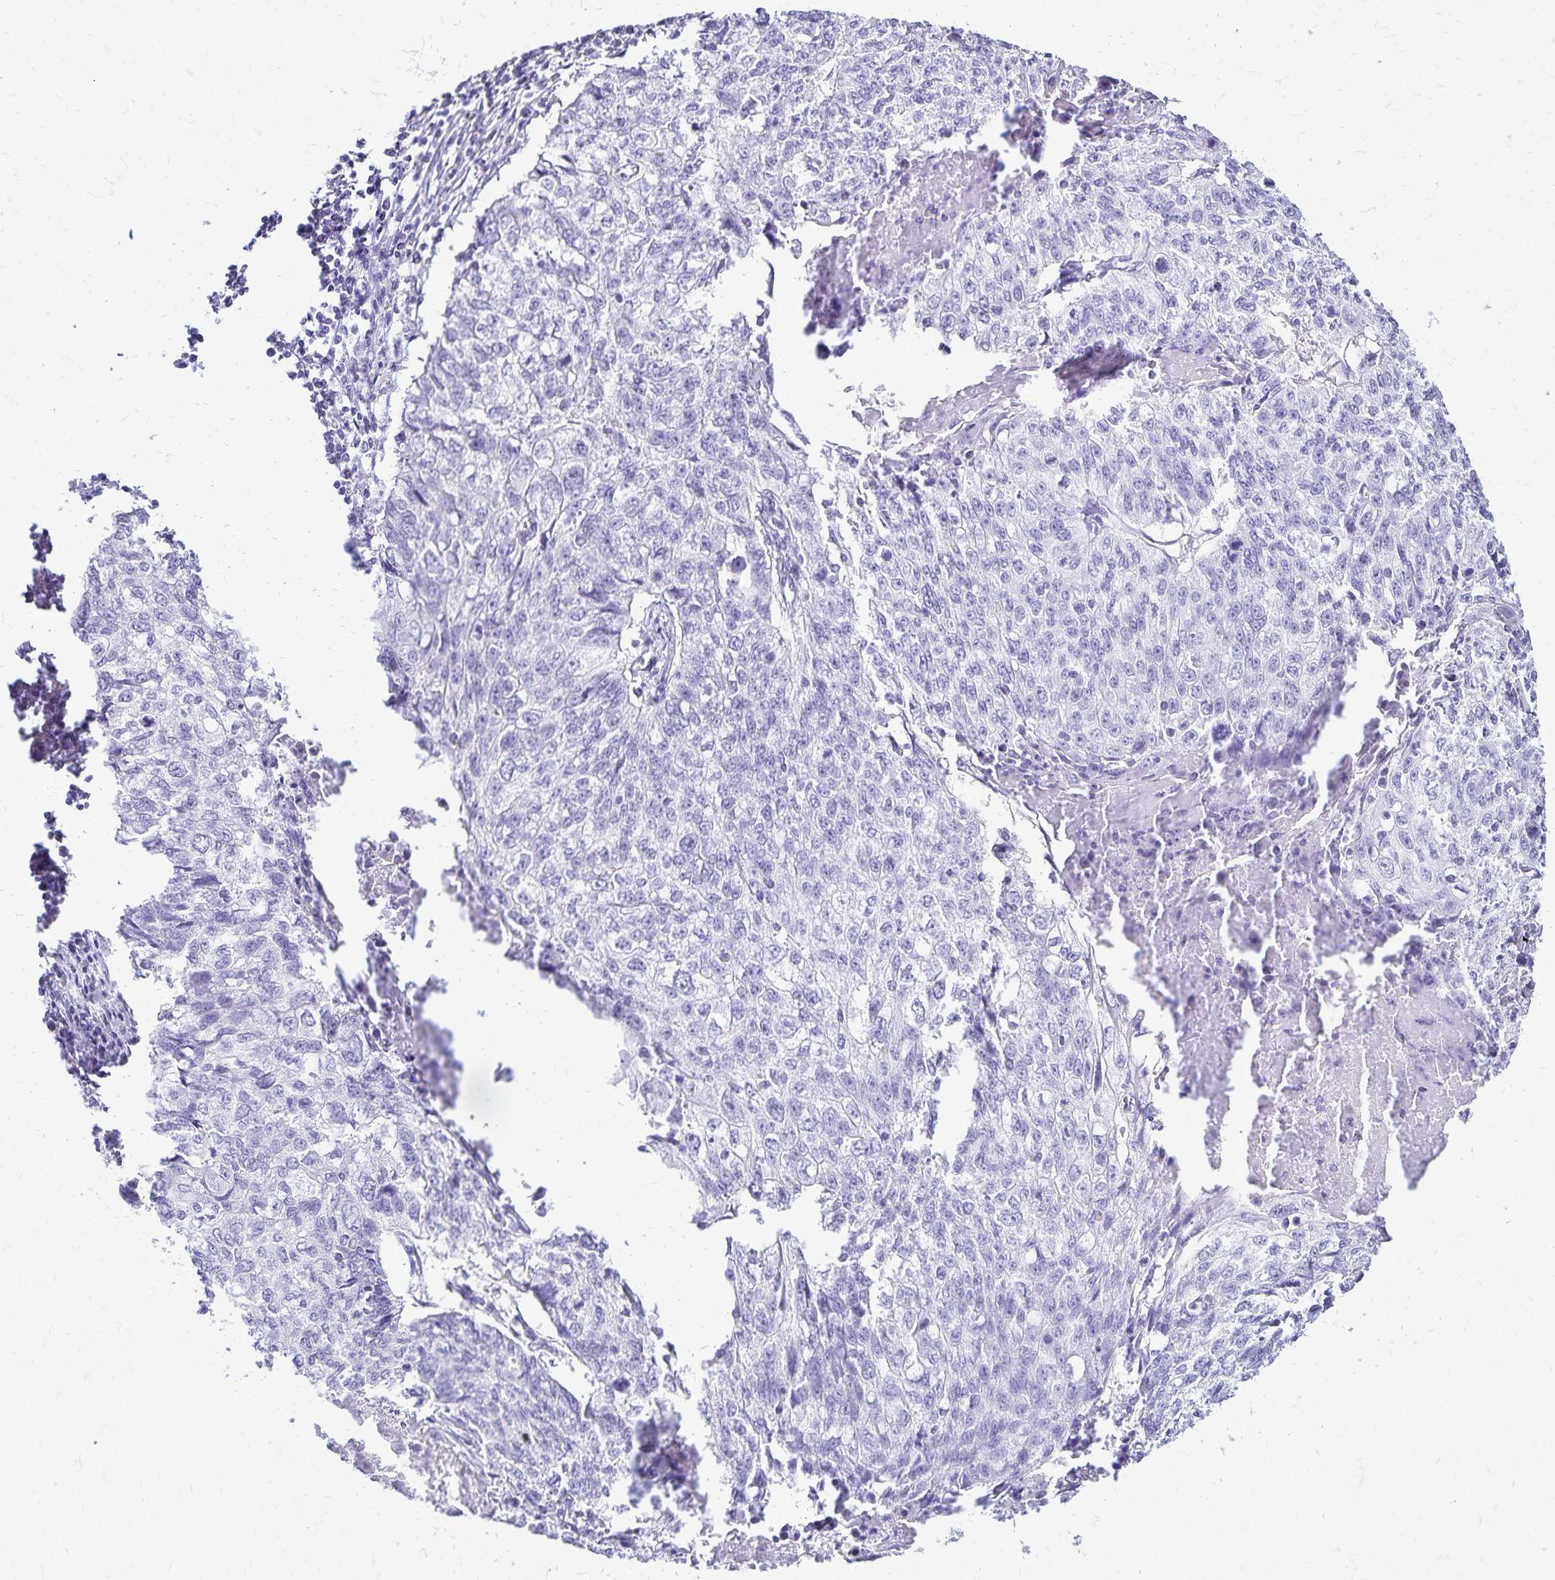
{"staining": {"intensity": "negative", "quantity": "none", "location": "none"}, "tissue": "lung cancer", "cell_type": "Tumor cells", "image_type": "cancer", "snomed": [{"axis": "morphology", "description": "Normal morphology"}, {"axis": "morphology", "description": "Aneuploidy"}, {"axis": "morphology", "description": "Squamous cell carcinoma, NOS"}, {"axis": "topography", "description": "Lymph node"}, {"axis": "topography", "description": "Lung"}], "caption": "Human squamous cell carcinoma (lung) stained for a protein using immunohistochemistry reveals no staining in tumor cells.", "gene": "LIN28B", "patient": {"sex": "female", "age": 76}}